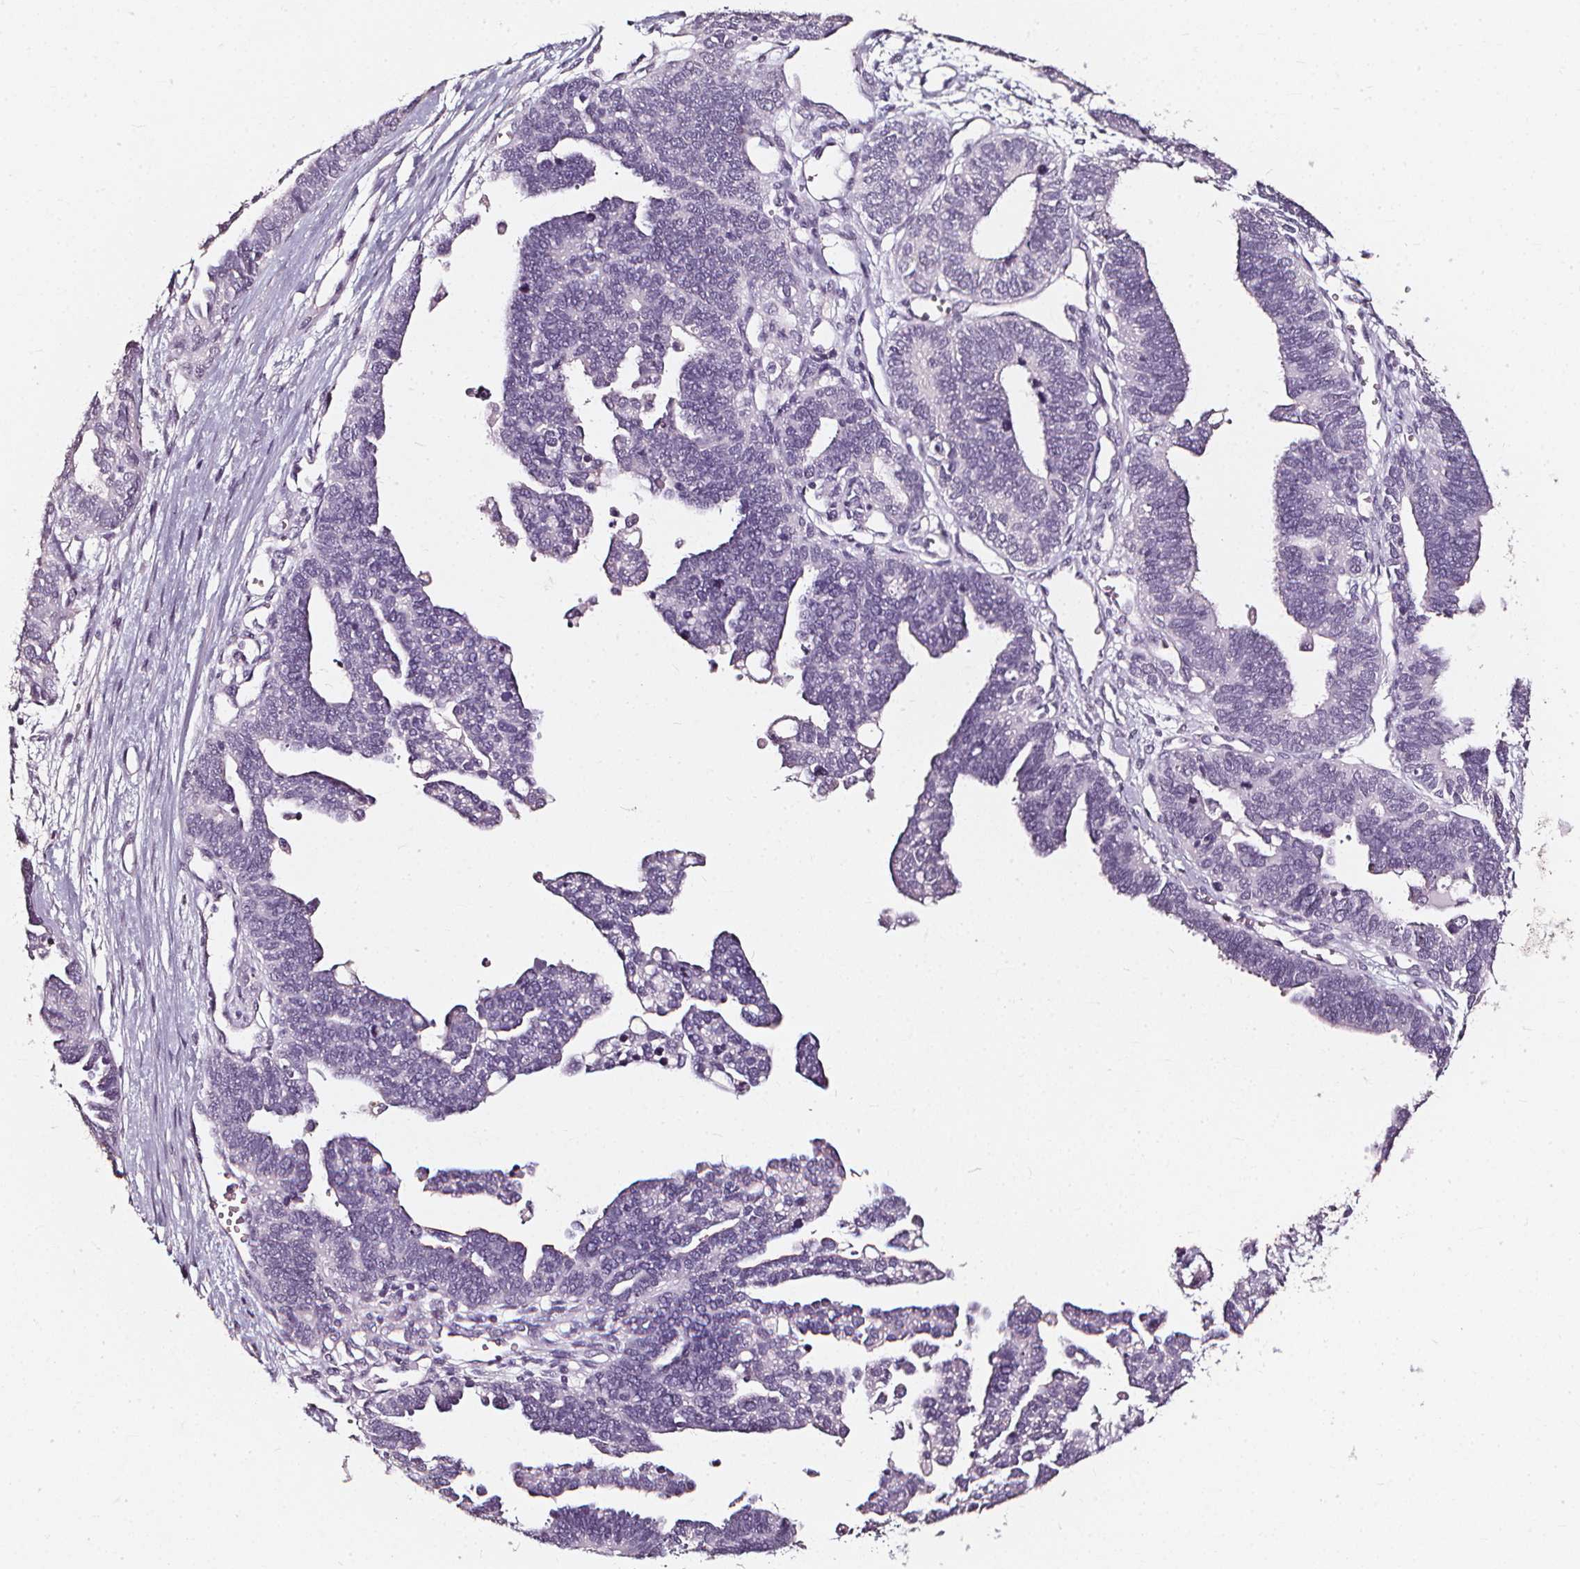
{"staining": {"intensity": "negative", "quantity": "none", "location": "none"}, "tissue": "ovarian cancer", "cell_type": "Tumor cells", "image_type": "cancer", "snomed": [{"axis": "morphology", "description": "Cystadenocarcinoma, serous, NOS"}, {"axis": "topography", "description": "Ovary"}], "caption": "Micrograph shows no significant protein positivity in tumor cells of serous cystadenocarcinoma (ovarian).", "gene": "DEFA5", "patient": {"sex": "female", "age": 51}}